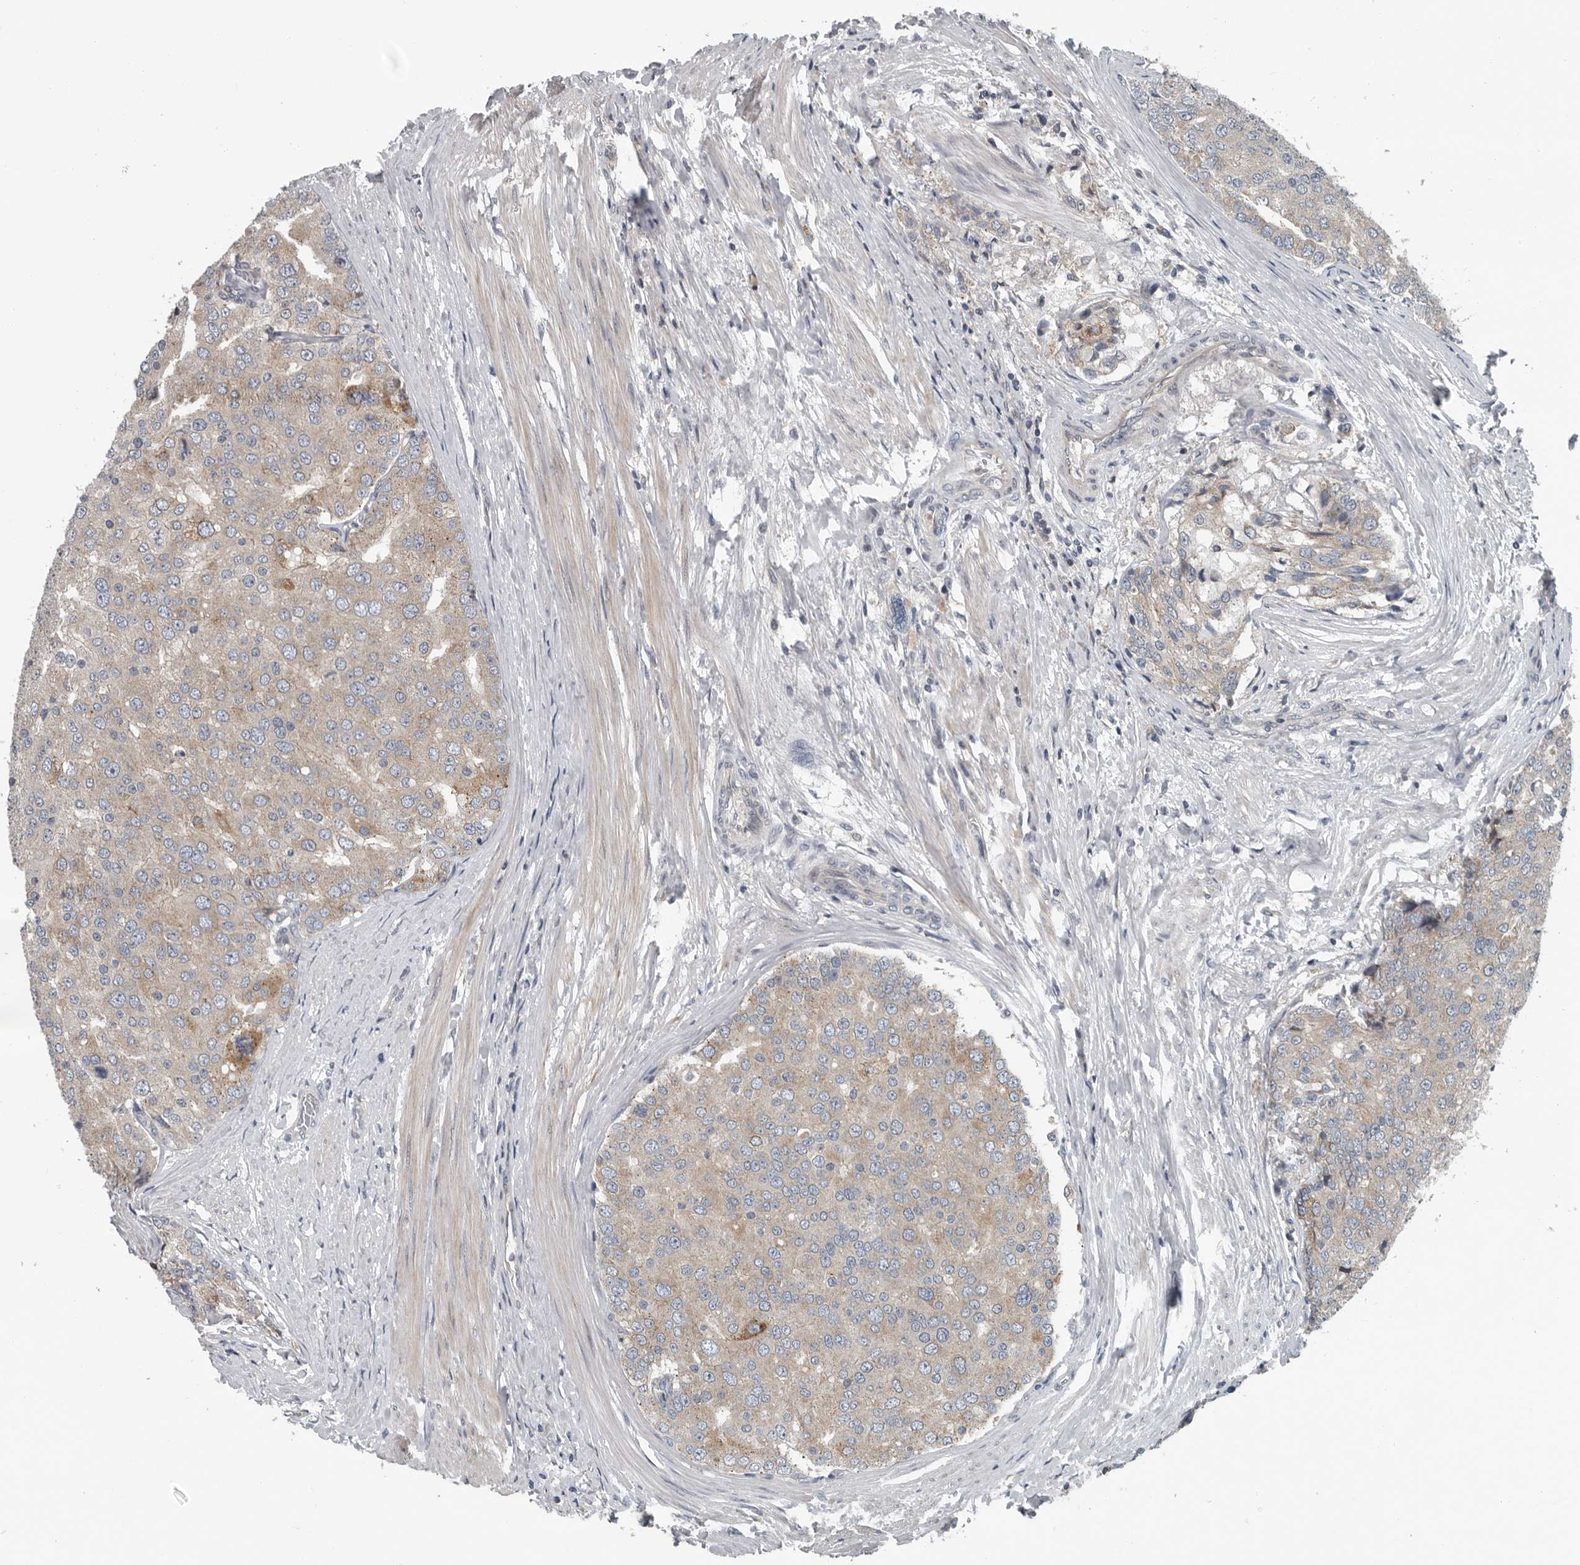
{"staining": {"intensity": "weak", "quantity": "25%-75%", "location": "cytoplasmic/membranous"}, "tissue": "prostate cancer", "cell_type": "Tumor cells", "image_type": "cancer", "snomed": [{"axis": "morphology", "description": "Adenocarcinoma, High grade"}, {"axis": "topography", "description": "Prostate"}], "caption": "The photomicrograph exhibits staining of adenocarcinoma (high-grade) (prostate), revealing weak cytoplasmic/membranous protein staining (brown color) within tumor cells.", "gene": "TMEM199", "patient": {"sex": "male", "age": 50}}